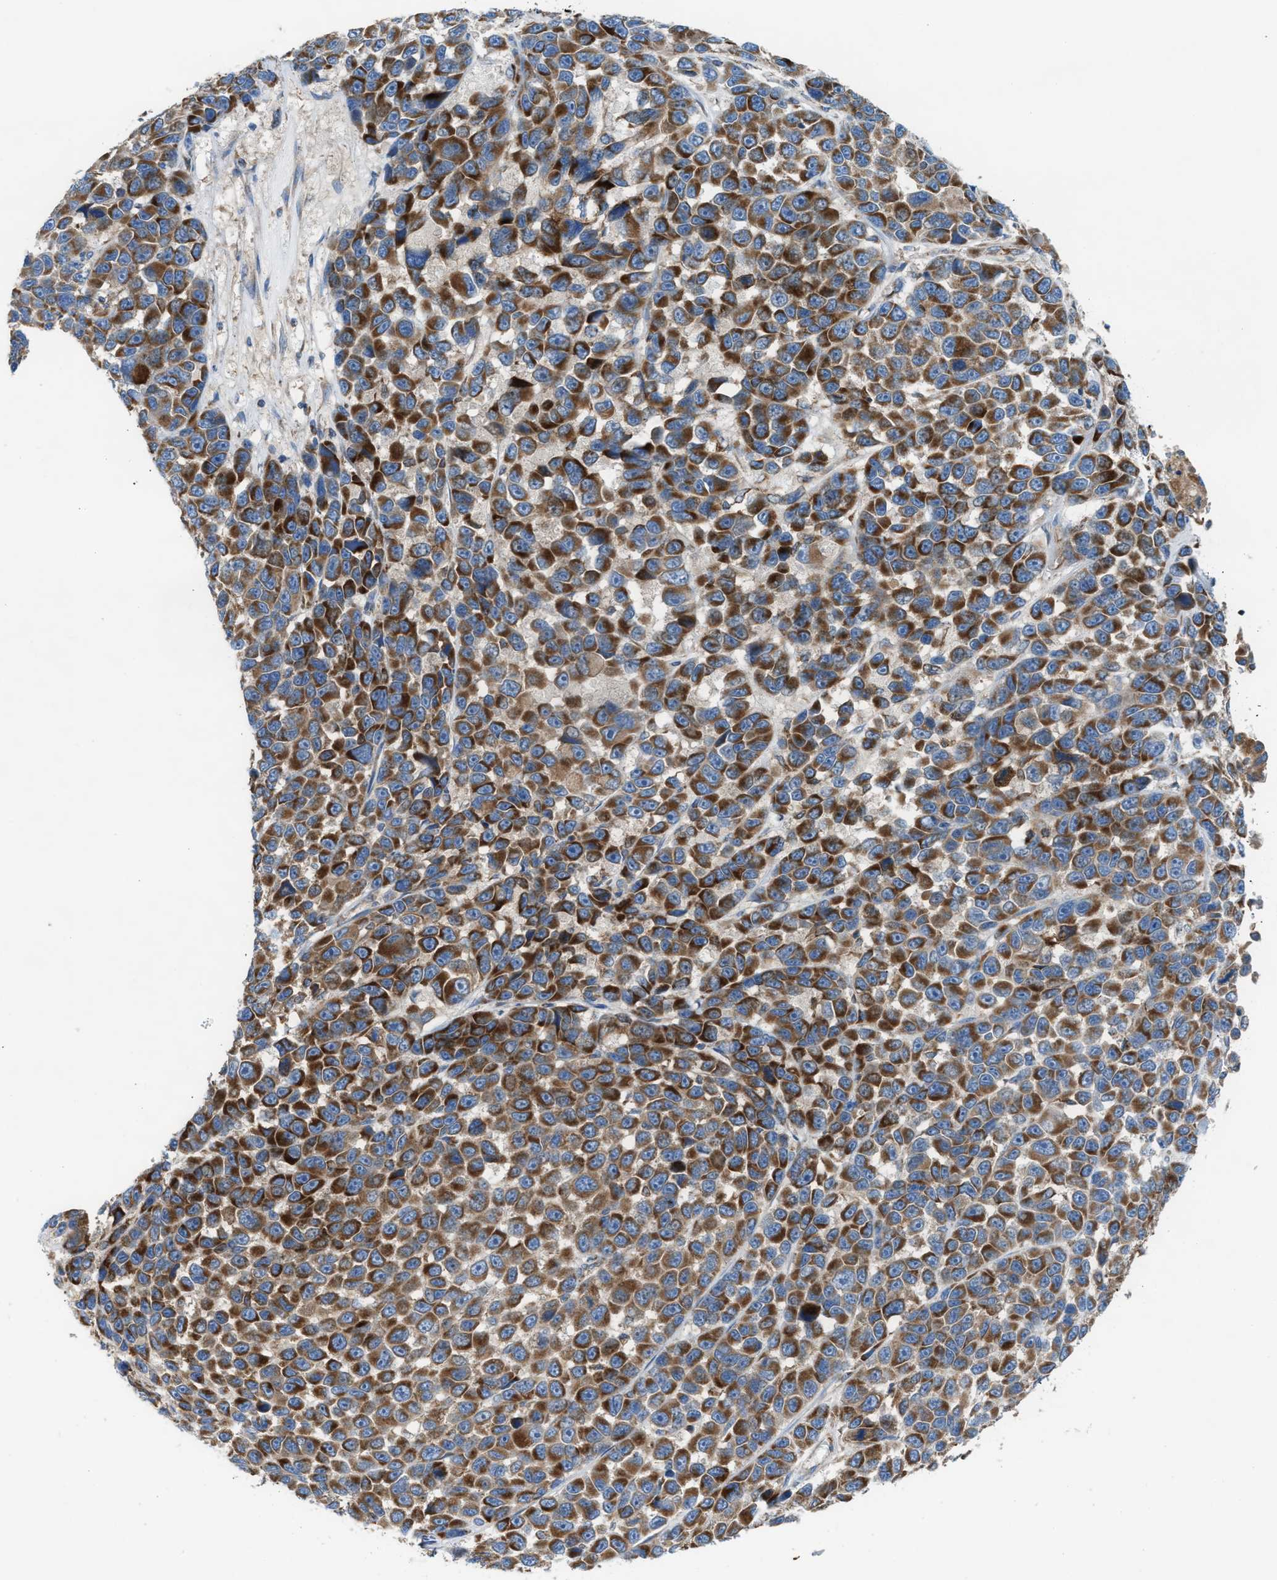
{"staining": {"intensity": "strong", "quantity": ">75%", "location": "cytoplasmic/membranous"}, "tissue": "melanoma", "cell_type": "Tumor cells", "image_type": "cancer", "snomed": [{"axis": "morphology", "description": "Malignant melanoma, NOS"}, {"axis": "topography", "description": "Skin"}], "caption": "IHC staining of malignant melanoma, which reveals high levels of strong cytoplasmic/membranous expression in approximately >75% of tumor cells indicating strong cytoplasmic/membranous protein positivity. The staining was performed using DAB (3,3'-diaminobenzidine) (brown) for protein detection and nuclei were counterstained in hematoxylin (blue).", "gene": "TBC1D15", "patient": {"sex": "male", "age": 53}}